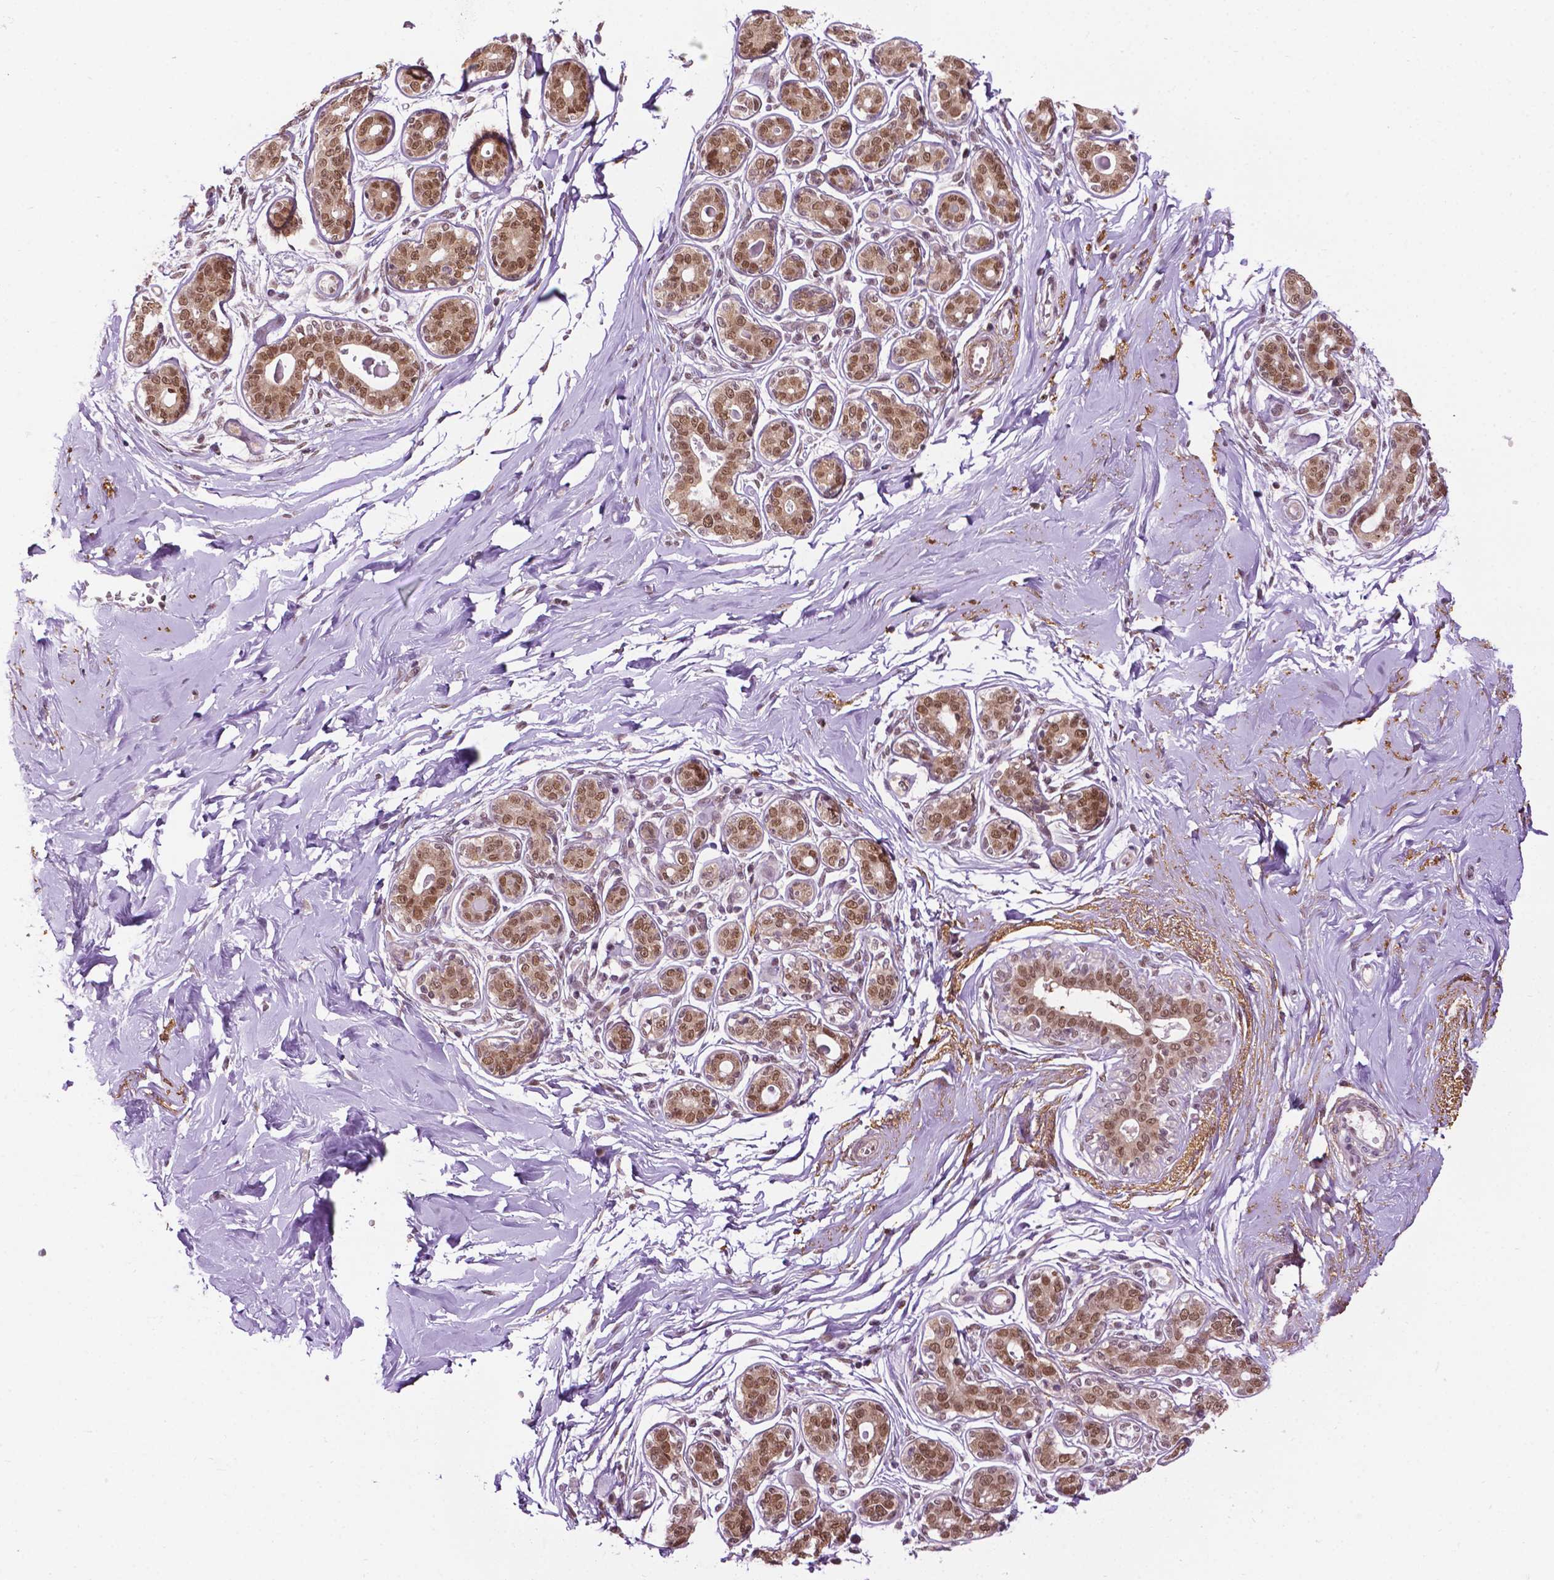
{"staining": {"intensity": "weak", "quantity": "25%-75%", "location": "nuclear"}, "tissue": "breast", "cell_type": "Adipocytes", "image_type": "normal", "snomed": [{"axis": "morphology", "description": "Normal tissue, NOS"}, {"axis": "topography", "description": "Skin"}, {"axis": "topography", "description": "Breast"}], "caption": "Unremarkable breast was stained to show a protein in brown. There is low levels of weak nuclear staining in approximately 25%-75% of adipocytes.", "gene": "UBQLN4", "patient": {"sex": "female", "age": 43}}